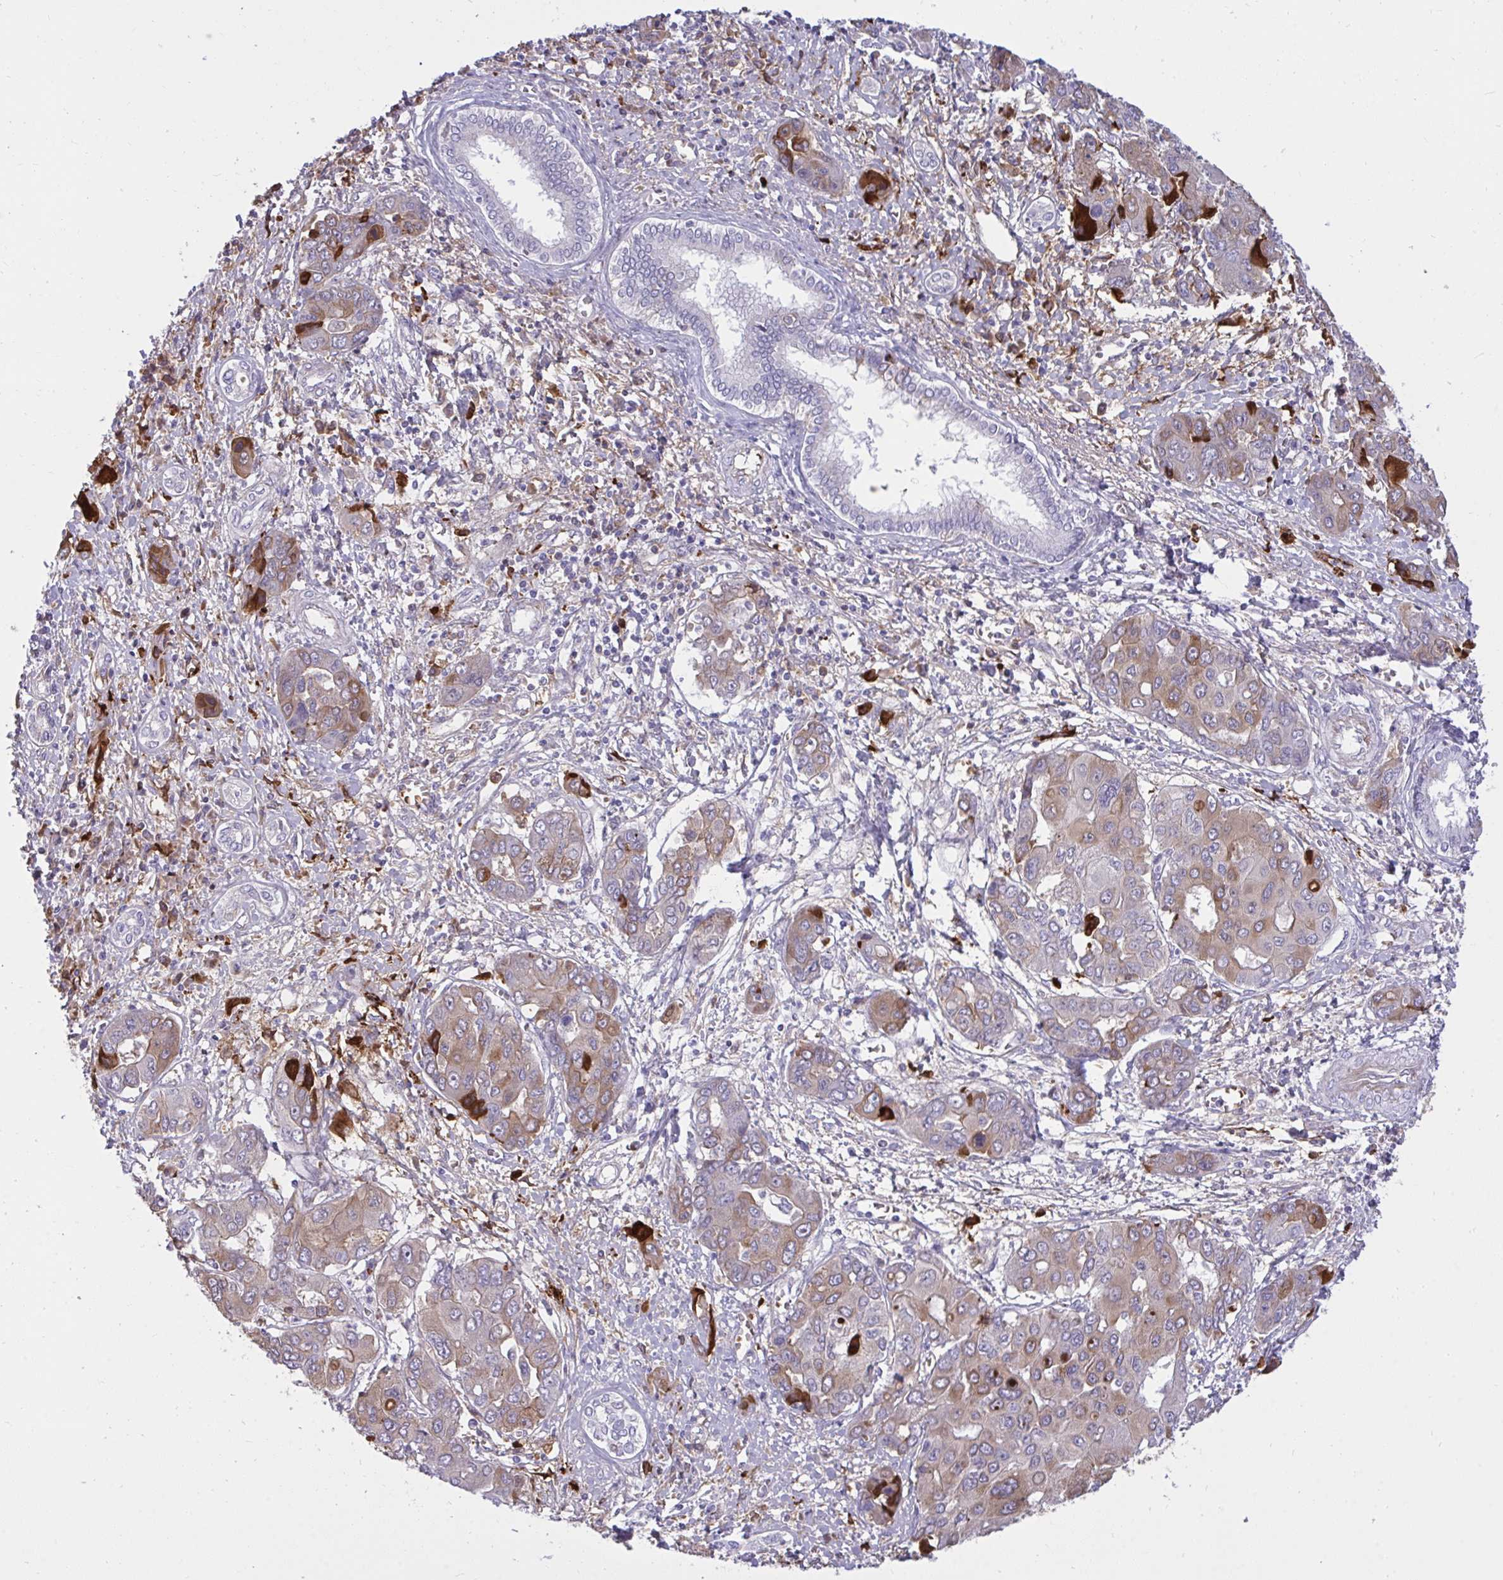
{"staining": {"intensity": "moderate", "quantity": ">75%", "location": "cytoplasmic/membranous"}, "tissue": "liver cancer", "cell_type": "Tumor cells", "image_type": "cancer", "snomed": [{"axis": "morphology", "description": "Cholangiocarcinoma"}, {"axis": "topography", "description": "Liver"}], "caption": "Liver cancer was stained to show a protein in brown. There is medium levels of moderate cytoplasmic/membranous positivity in approximately >75% of tumor cells. Using DAB (3,3'-diaminobenzidine) (brown) and hematoxylin (blue) stains, captured at high magnification using brightfield microscopy.", "gene": "F2", "patient": {"sex": "male", "age": 67}}